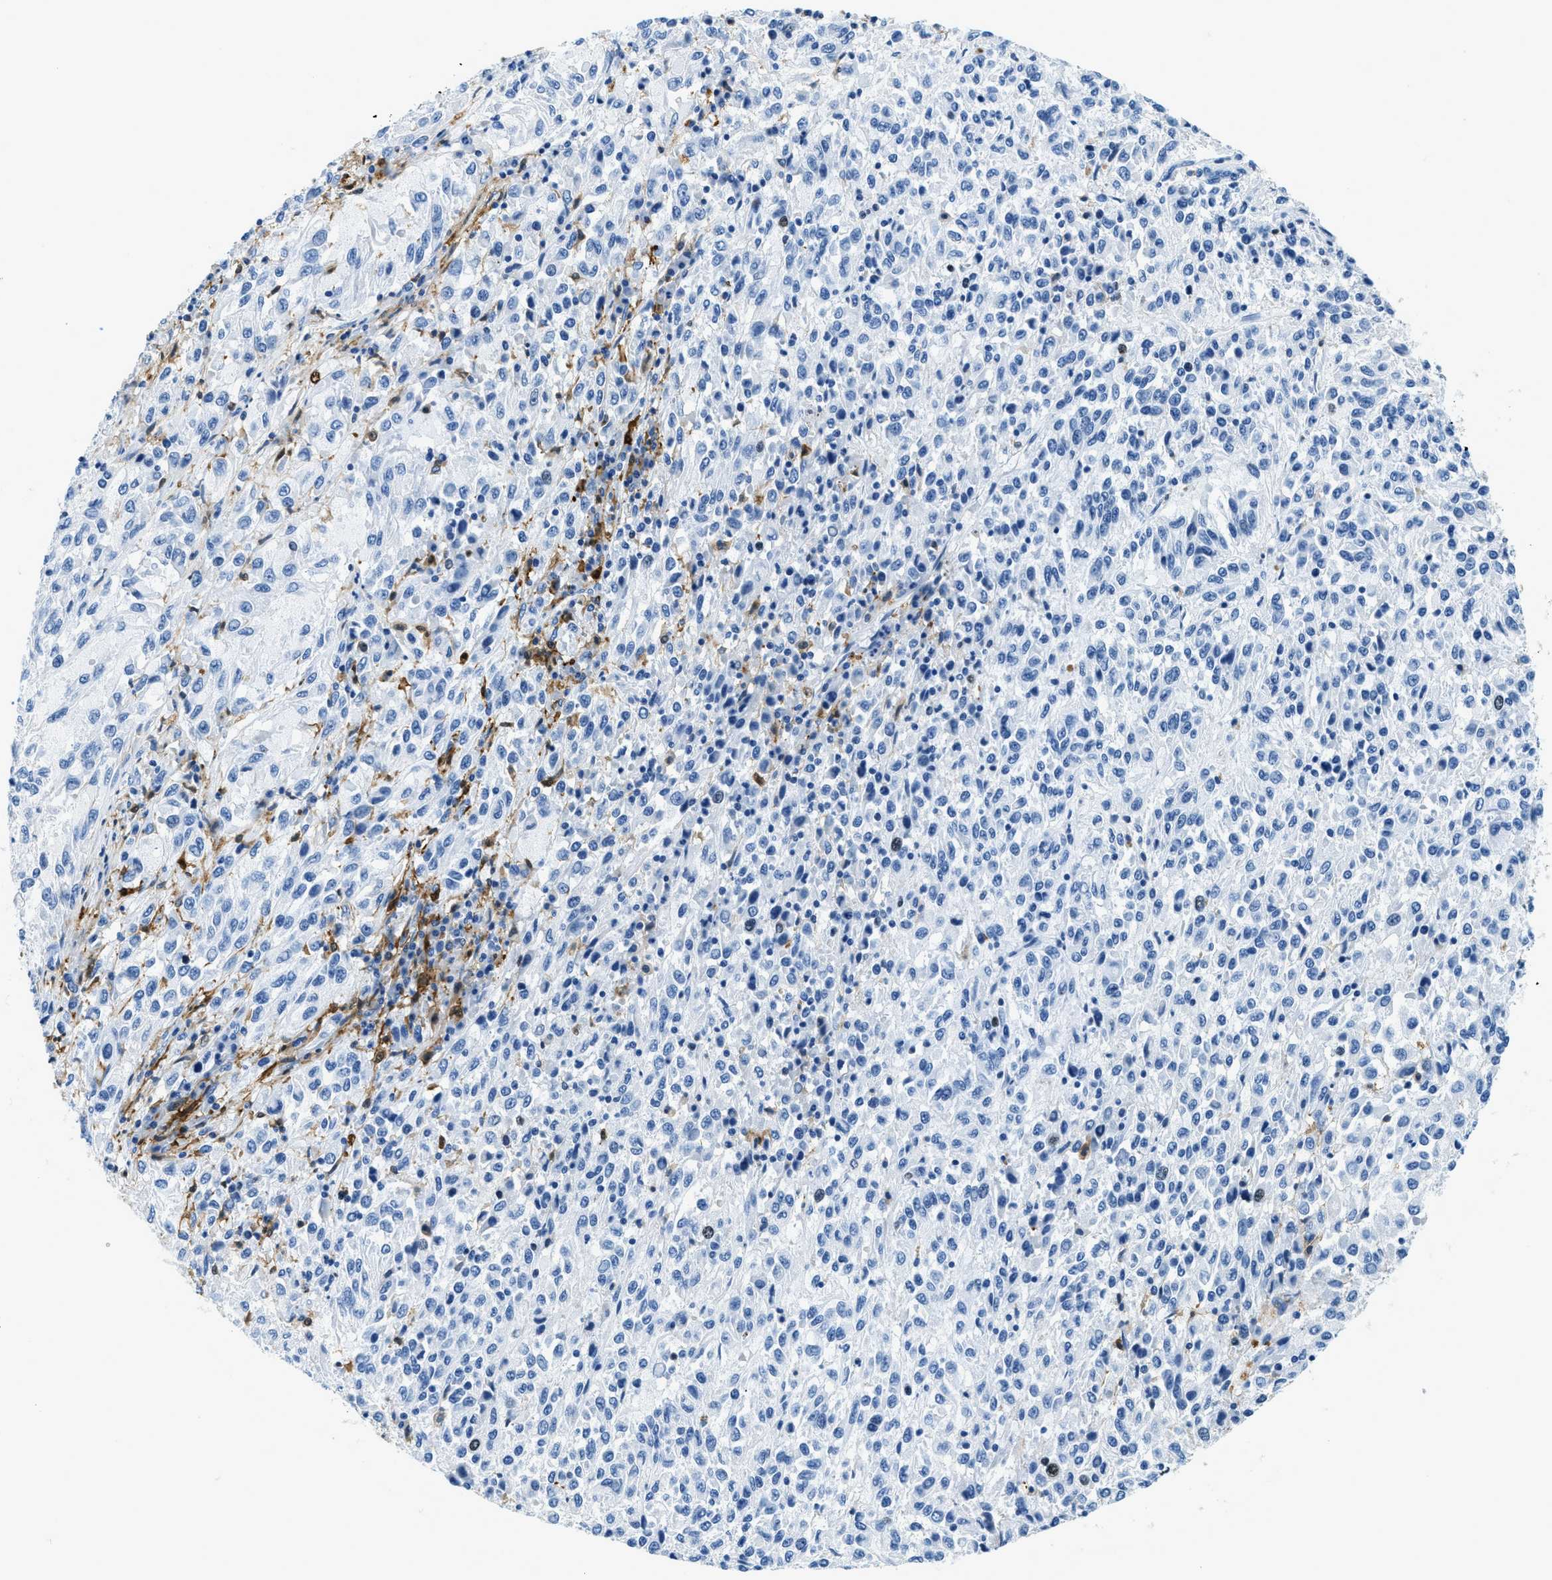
{"staining": {"intensity": "negative", "quantity": "none", "location": "none"}, "tissue": "melanoma", "cell_type": "Tumor cells", "image_type": "cancer", "snomed": [{"axis": "morphology", "description": "Malignant melanoma, Metastatic site"}, {"axis": "topography", "description": "Lung"}], "caption": "Malignant melanoma (metastatic site) was stained to show a protein in brown. There is no significant expression in tumor cells. The staining is performed using DAB brown chromogen with nuclei counter-stained in using hematoxylin.", "gene": "CAPG", "patient": {"sex": "male", "age": 64}}